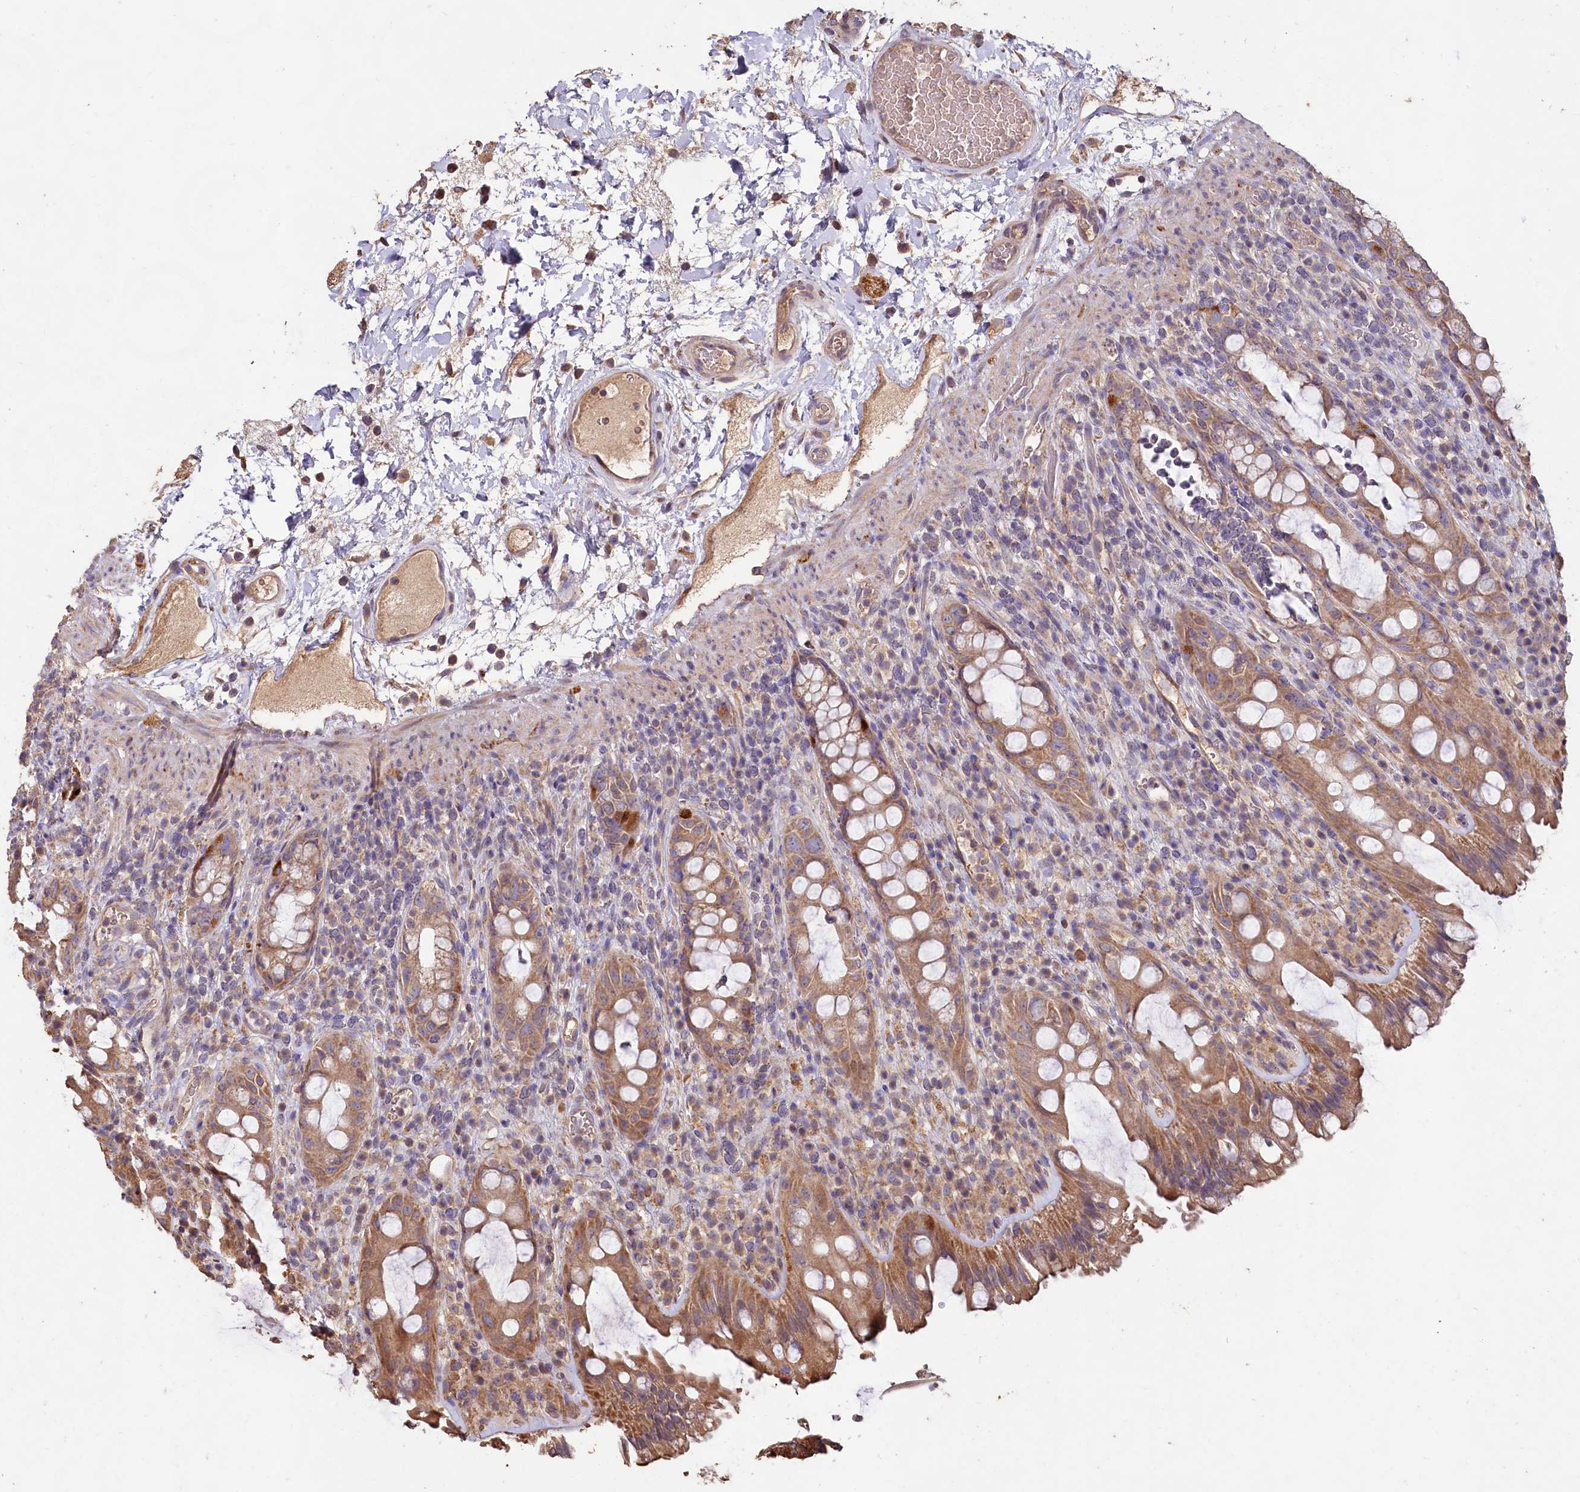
{"staining": {"intensity": "moderate", "quantity": "25%-75%", "location": "cytoplasmic/membranous"}, "tissue": "rectum", "cell_type": "Glandular cells", "image_type": "normal", "snomed": [{"axis": "morphology", "description": "Normal tissue, NOS"}, {"axis": "topography", "description": "Rectum"}], "caption": "Glandular cells demonstrate medium levels of moderate cytoplasmic/membranous positivity in approximately 25%-75% of cells in normal human rectum.", "gene": "FUNDC1", "patient": {"sex": "female", "age": 57}}